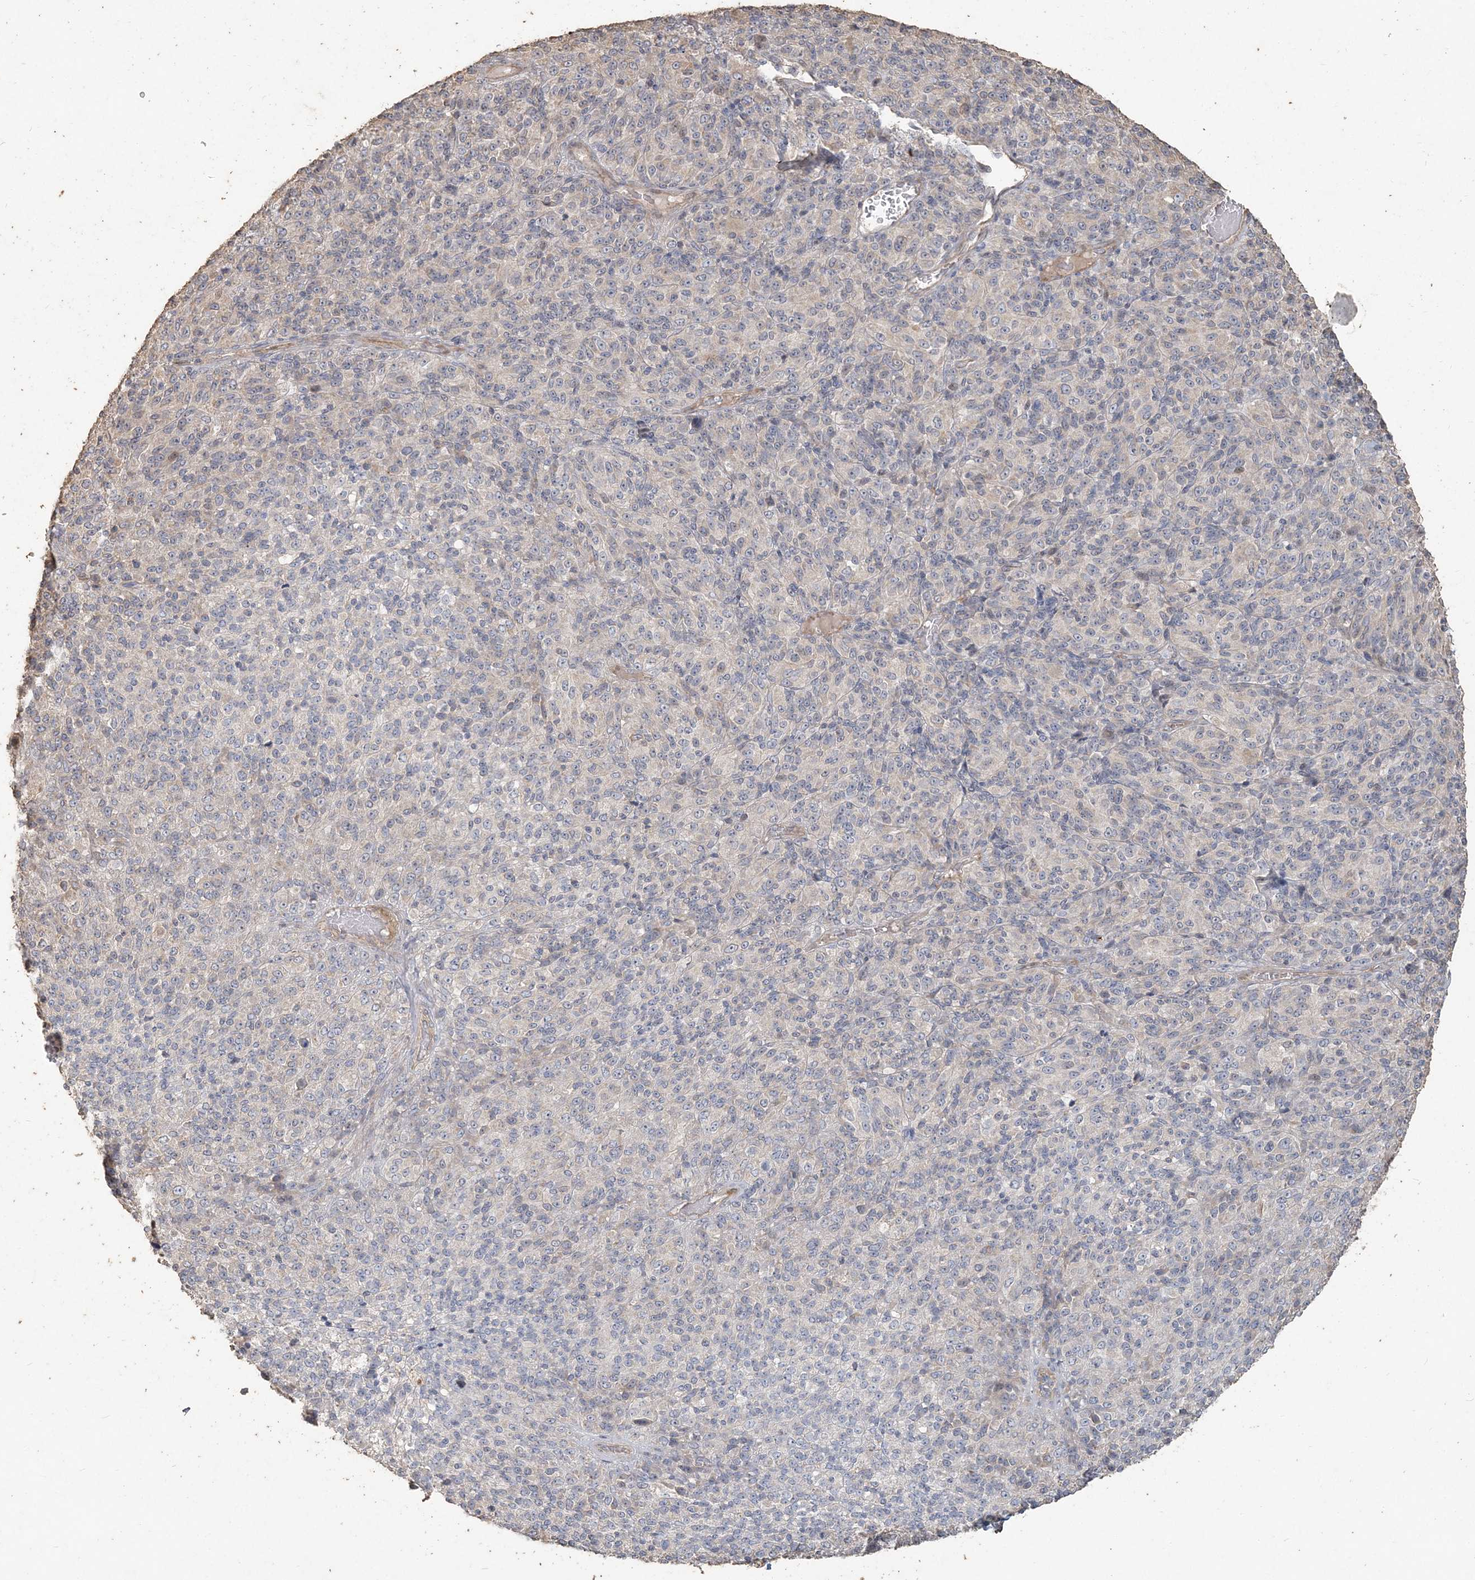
{"staining": {"intensity": "negative", "quantity": "none", "location": "none"}, "tissue": "melanoma", "cell_type": "Tumor cells", "image_type": "cancer", "snomed": [{"axis": "morphology", "description": "Malignant melanoma, Metastatic site"}, {"axis": "topography", "description": "Brain"}], "caption": "This is an immunohistochemistry image of malignant melanoma (metastatic site). There is no staining in tumor cells.", "gene": "RNF145", "patient": {"sex": "female", "age": 56}}